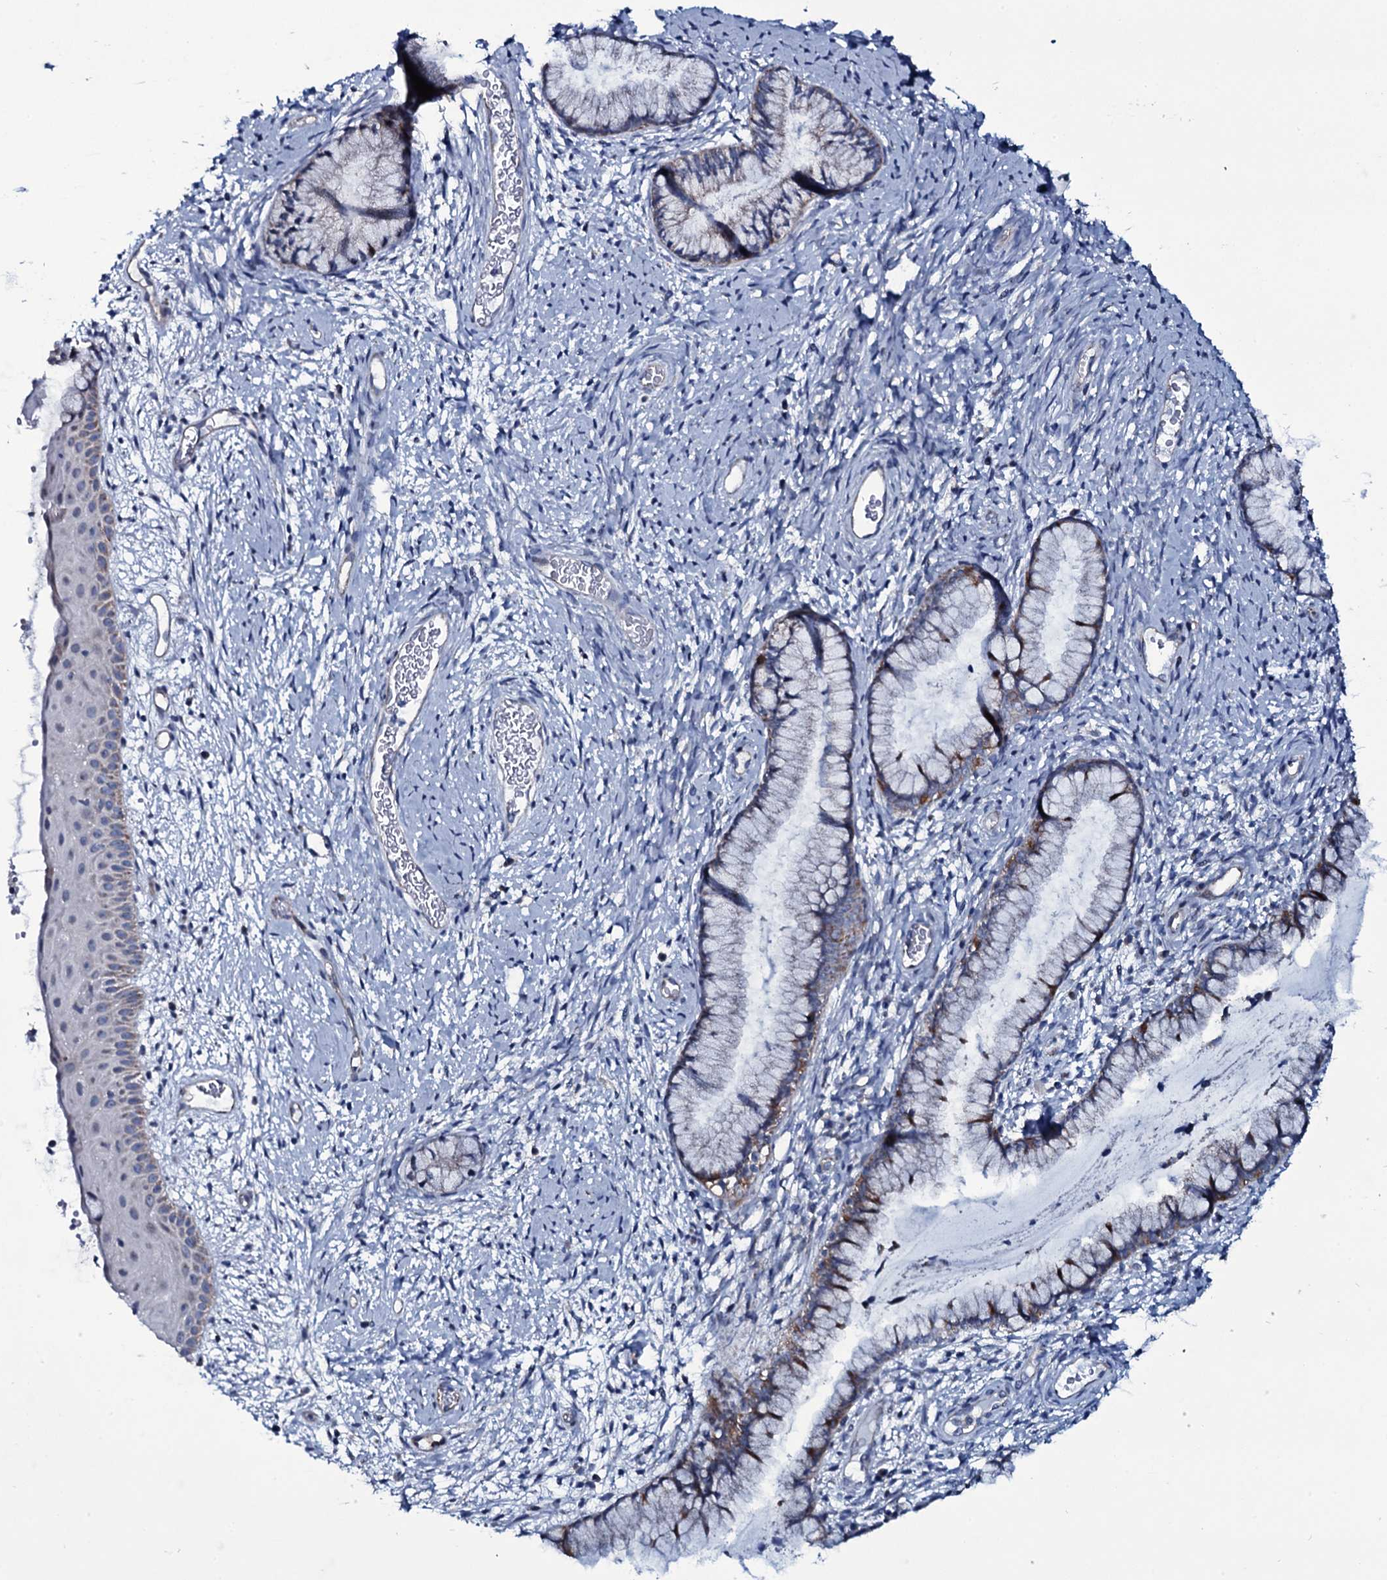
{"staining": {"intensity": "moderate", "quantity": "<25%", "location": "cytoplasmic/membranous"}, "tissue": "cervix", "cell_type": "Glandular cells", "image_type": "normal", "snomed": [{"axis": "morphology", "description": "Normal tissue, NOS"}, {"axis": "topography", "description": "Cervix"}], "caption": "IHC micrograph of normal cervix: cervix stained using IHC shows low levels of moderate protein expression localized specifically in the cytoplasmic/membranous of glandular cells, appearing as a cytoplasmic/membranous brown color.", "gene": "WIPF3", "patient": {"sex": "female", "age": 42}}